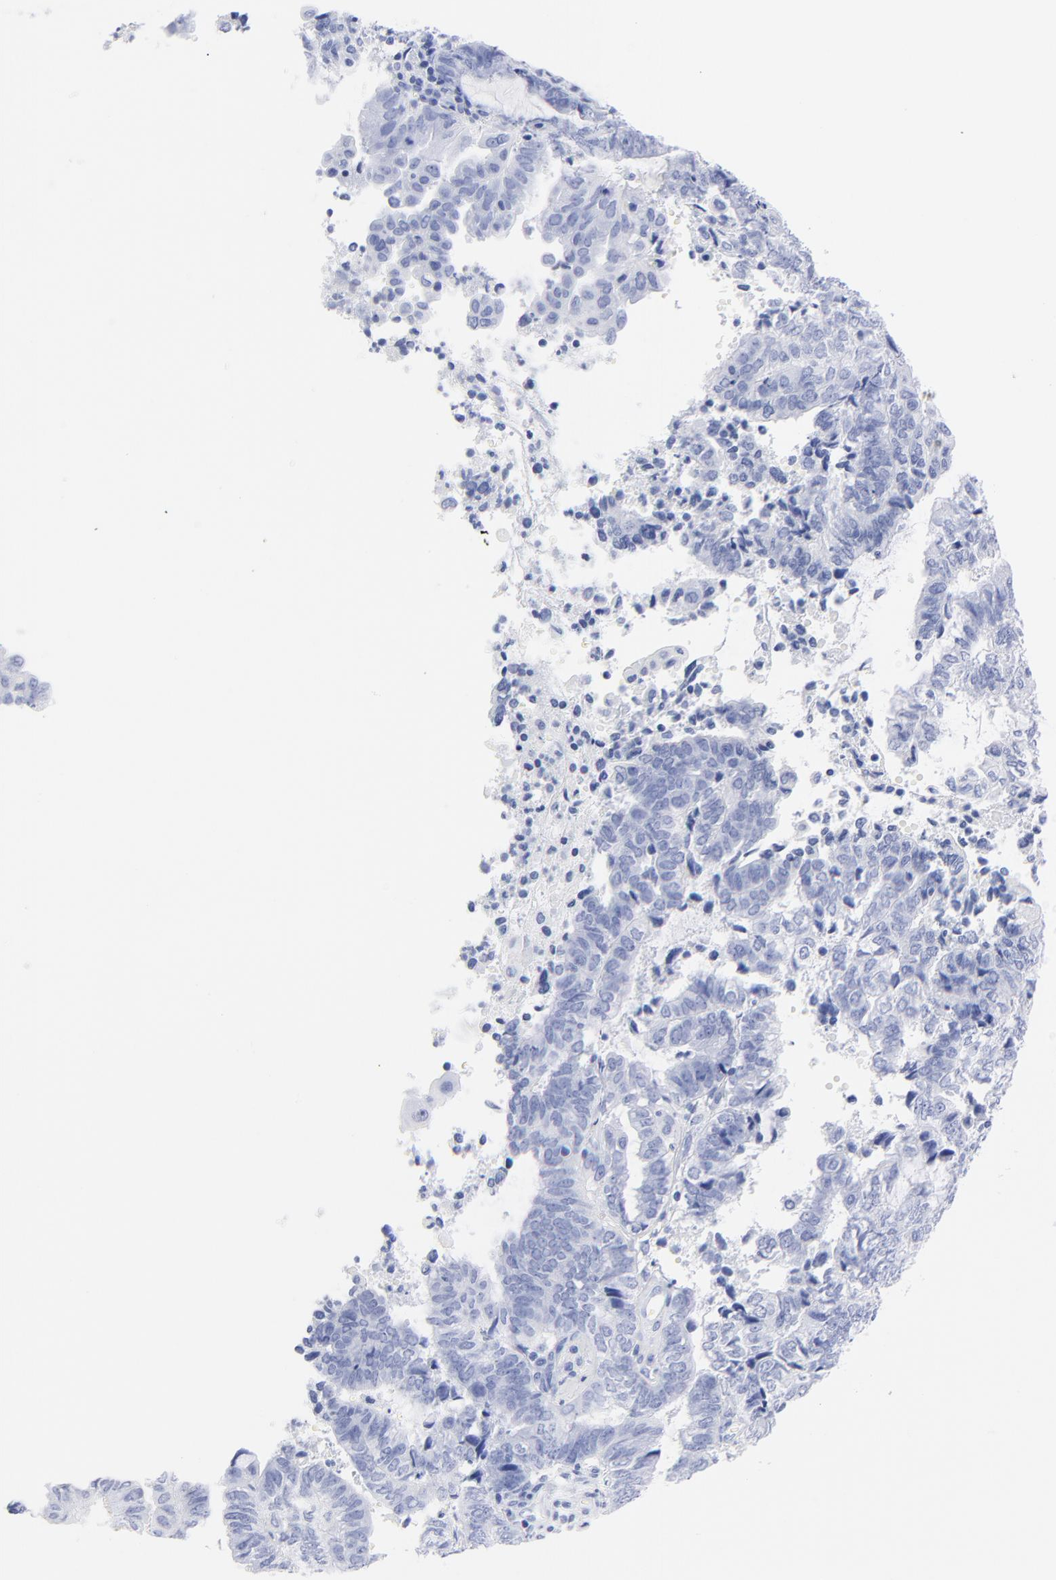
{"staining": {"intensity": "negative", "quantity": "none", "location": "none"}, "tissue": "endometrial cancer", "cell_type": "Tumor cells", "image_type": "cancer", "snomed": [{"axis": "morphology", "description": "Adenocarcinoma, NOS"}, {"axis": "topography", "description": "Uterus"}, {"axis": "topography", "description": "Endometrium"}], "caption": "A high-resolution image shows IHC staining of endometrial adenocarcinoma, which demonstrates no significant expression in tumor cells.", "gene": "ACY1", "patient": {"sex": "female", "age": 70}}